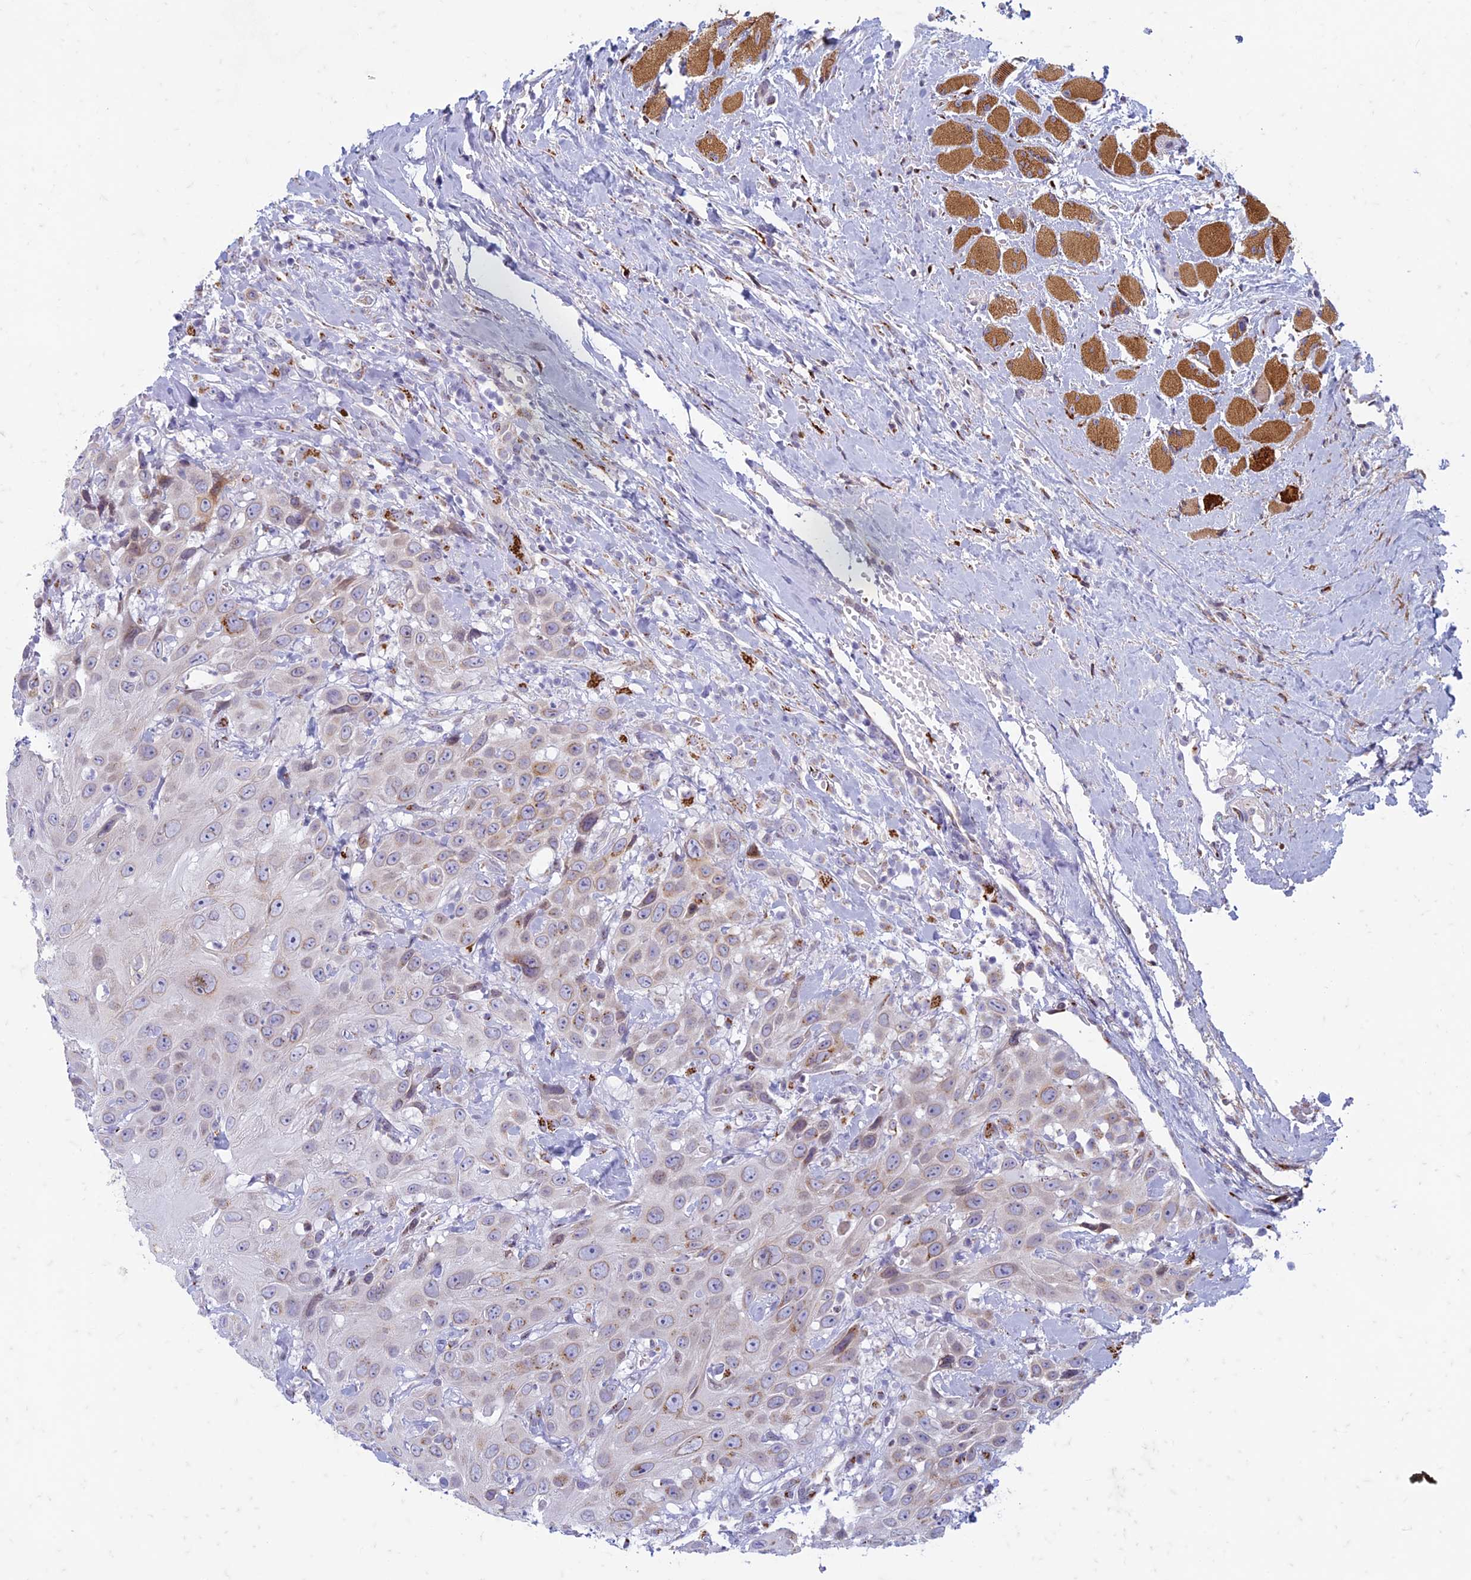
{"staining": {"intensity": "negative", "quantity": "none", "location": "none"}, "tissue": "head and neck cancer", "cell_type": "Tumor cells", "image_type": "cancer", "snomed": [{"axis": "morphology", "description": "Squamous cell carcinoma, NOS"}, {"axis": "topography", "description": "Head-Neck"}], "caption": "The immunohistochemistry (IHC) image has no significant positivity in tumor cells of head and neck cancer (squamous cell carcinoma) tissue.", "gene": "FAM3C", "patient": {"sex": "male", "age": 81}}